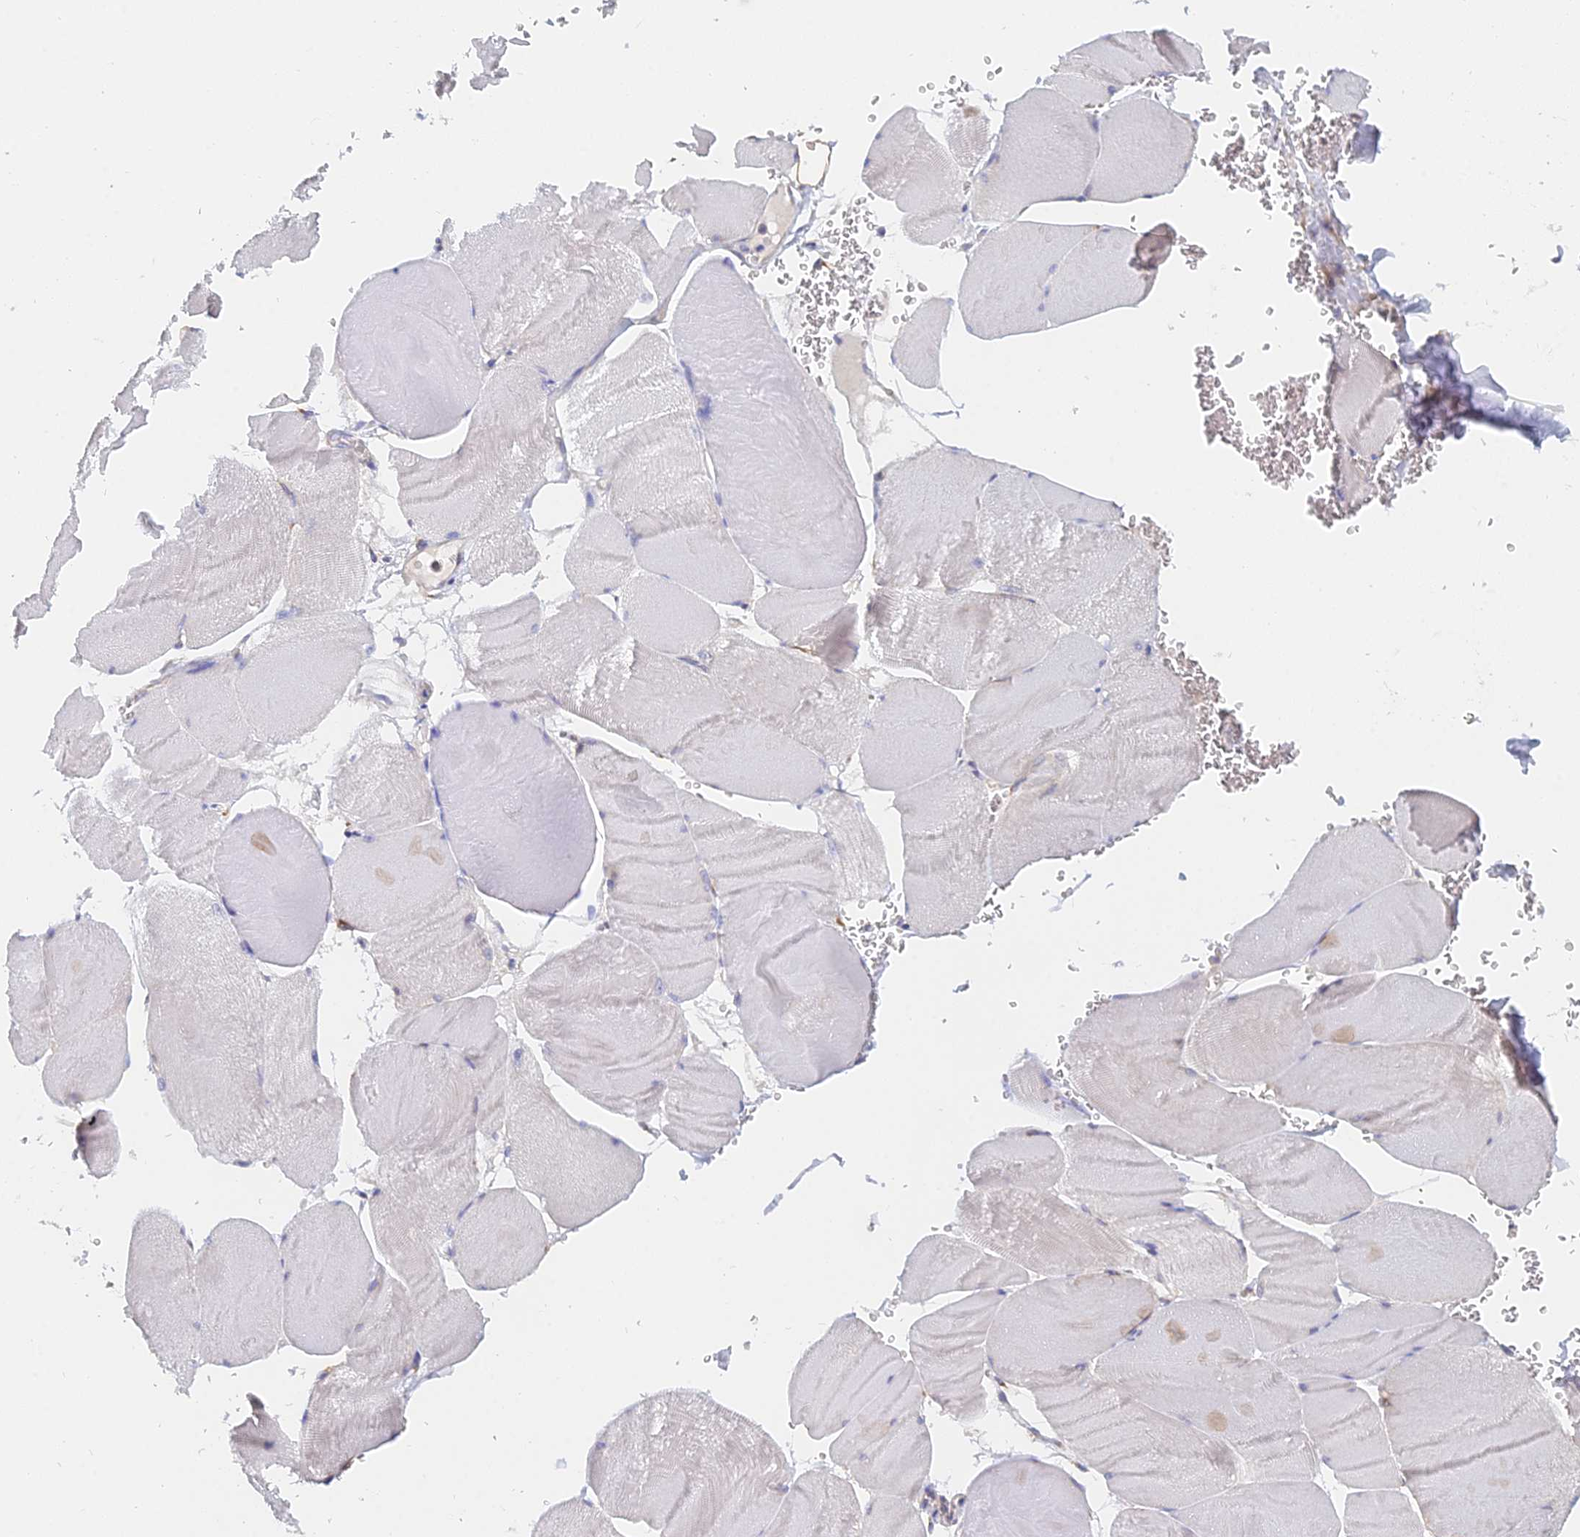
{"staining": {"intensity": "negative", "quantity": "none", "location": "none"}, "tissue": "skeletal muscle", "cell_type": "Myocytes", "image_type": "normal", "snomed": [{"axis": "morphology", "description": "Normal tissue, NOS"}, {"axis": "morphology", "description": "Basal cell carcinoma"}, {"axis": "topography", "description": "Skeletal muscle"}], "caption": "Skeletal muscle was stained to show a protein in brown. There is no significant positivity in myocytes. (DAB immunohistochemistry (IHC) with hematoxylin counter stain).", "gene": "ELOF1", "patient": {"sex": "female", "age": 64}}